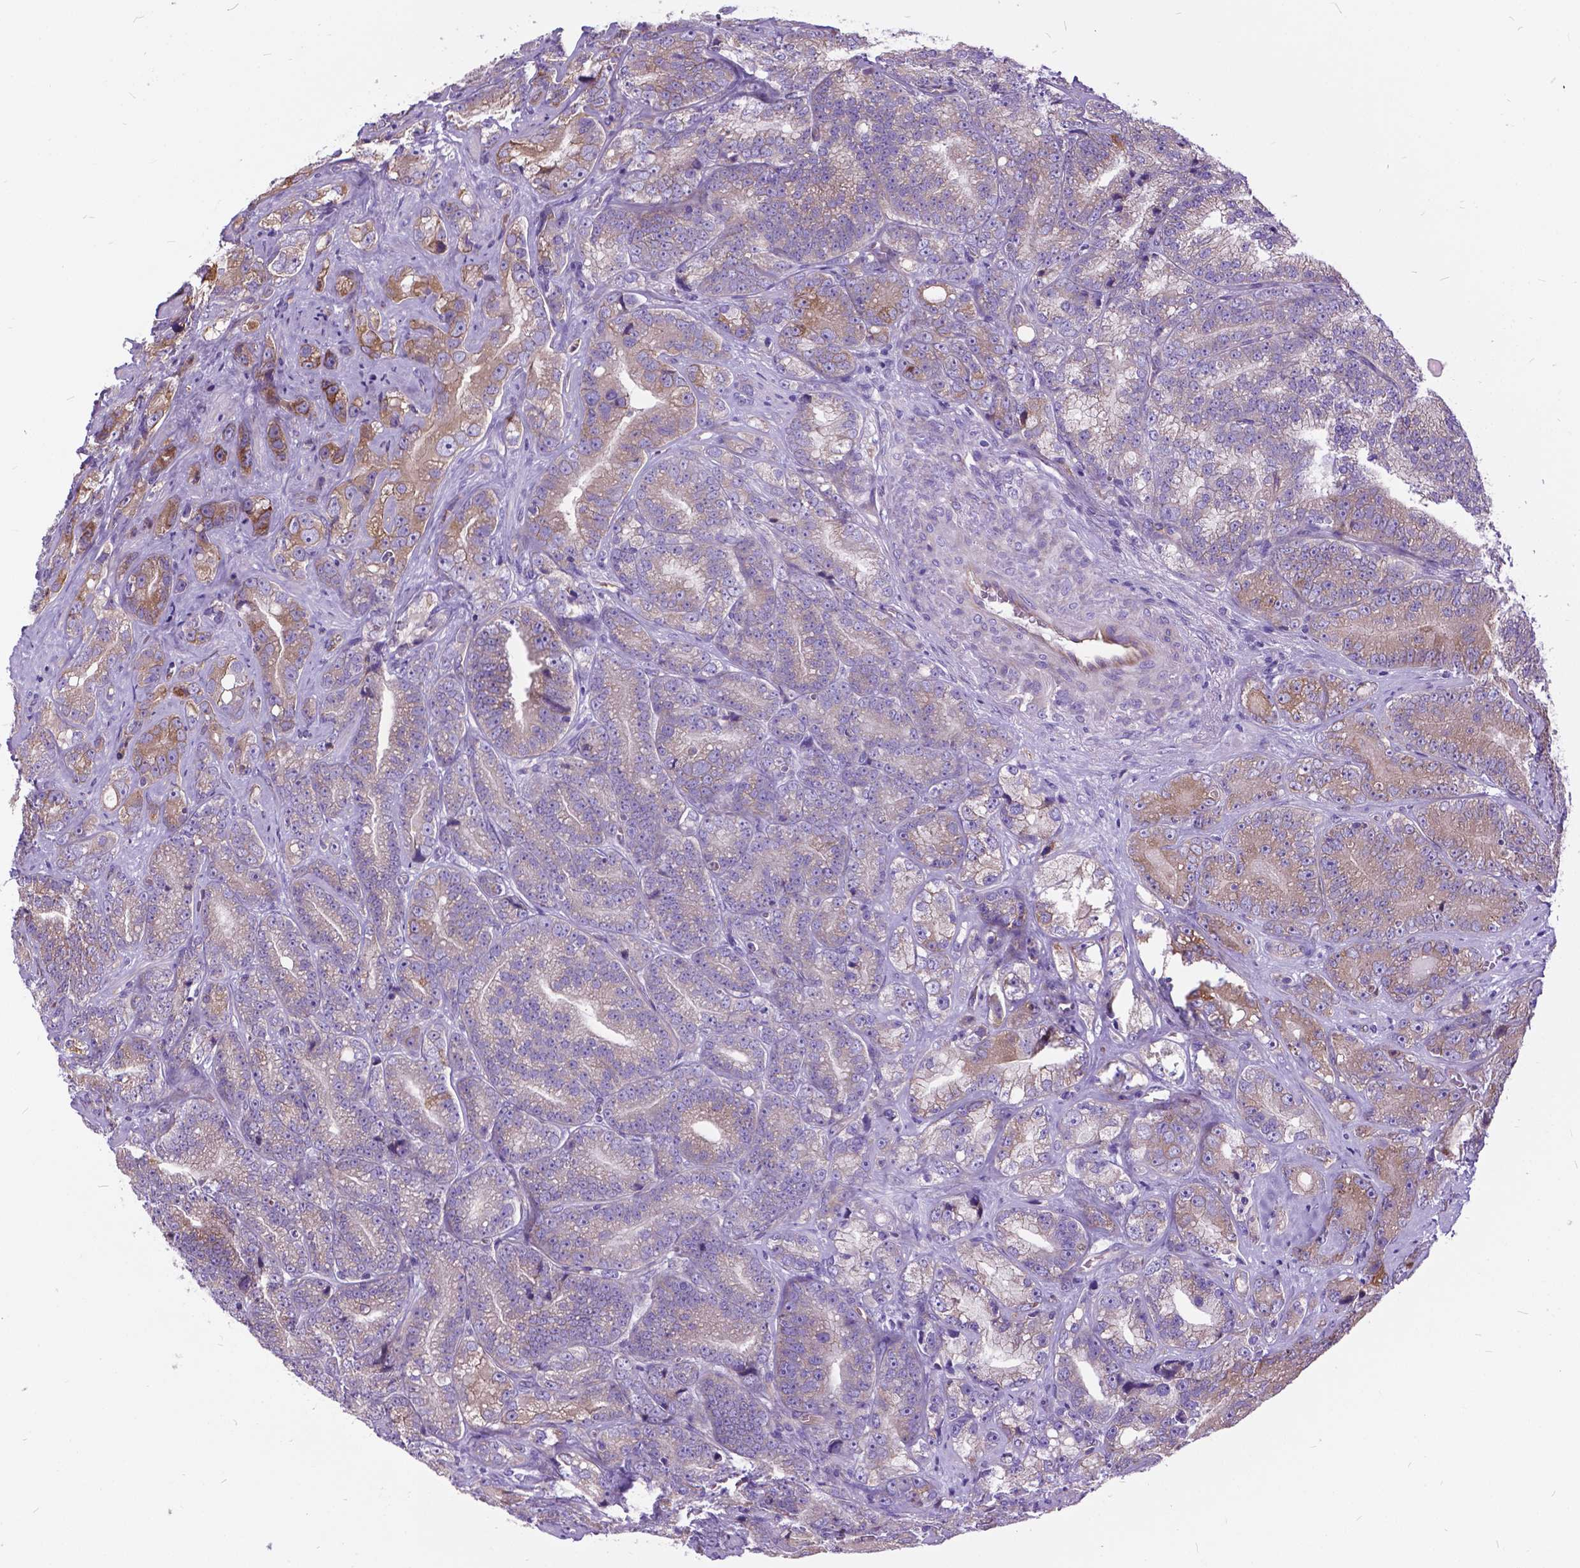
{"staining": {"intensity": "weak", "quantity": "<25%", "location": "cytoplasmic/membranous"}, "tissue": "prostate cancer", "cell_type": "Tumor cells", "image_type": "cancer", "snomed": [{"axis": "morphology", "description": "Adenocarcinoma, NOS"}, {"axis": "topography", "description": "Prostate"}], "caption": "Immunohistochemical staining of human prostate cancer demonstrates no significant expression in tumor cells.", "gene": "FLT4", "patient": {"sex": "male", "age": 63}}